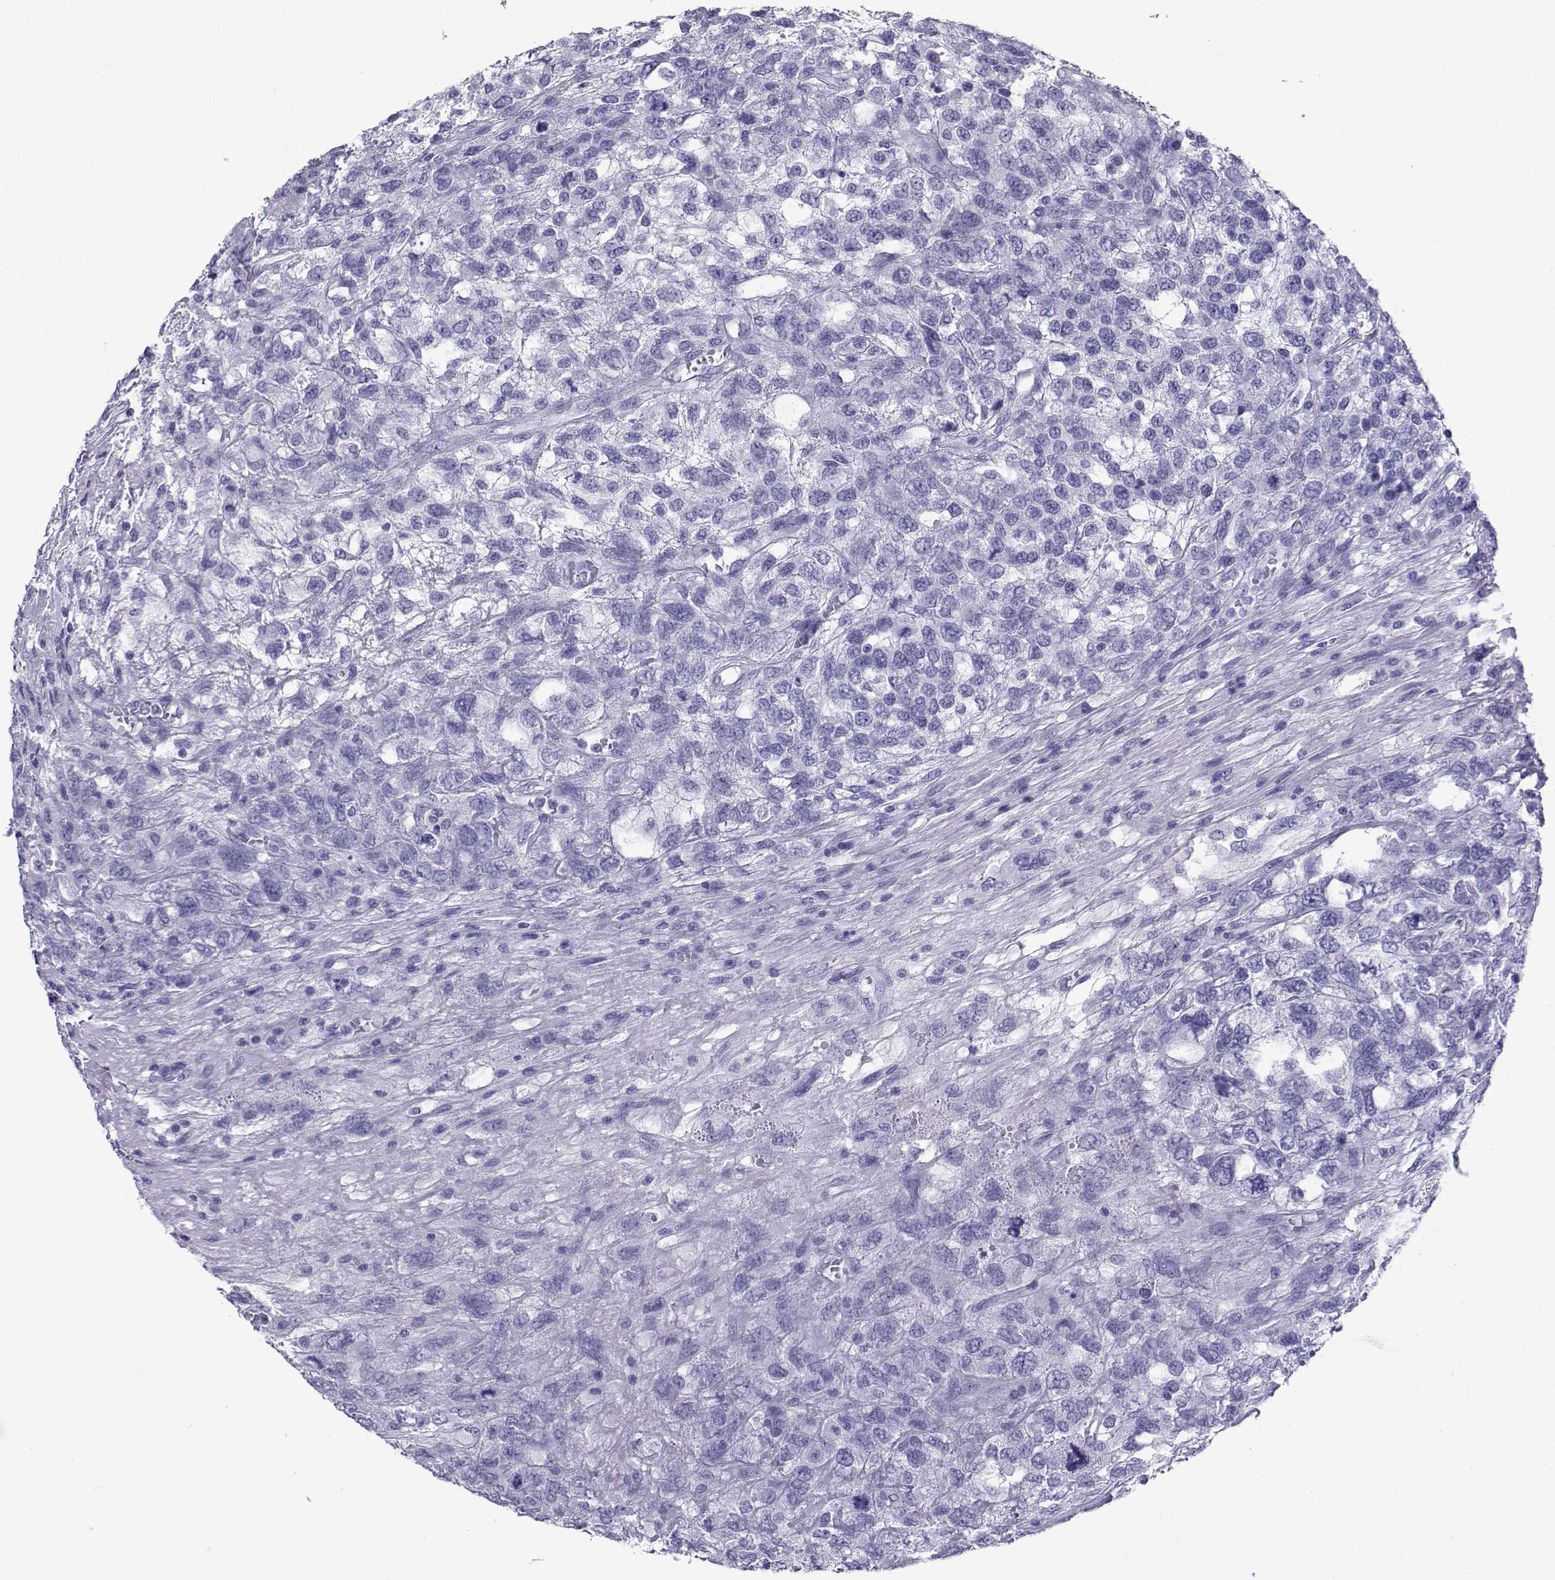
{"staining": {"intensity": "negative", "quantity": "none", "location": "none"}, "tissue": "testis cancer", "cell_type": "Tumor cells", "image_type": "cancer", "snomed": [{"axis": "morphology", "description": "Seminoma, NOS"}, {"axis": "topography", "description": "Testis"}], "caption": "High magnification brightfield microscopy of seminoma (testis) stained with DAB (brown) and counterstained with hematoxylin (blue): tumor cells show no significant staining.", "gene": "CD109", "patient": {"sex": "male", "age": 52}}